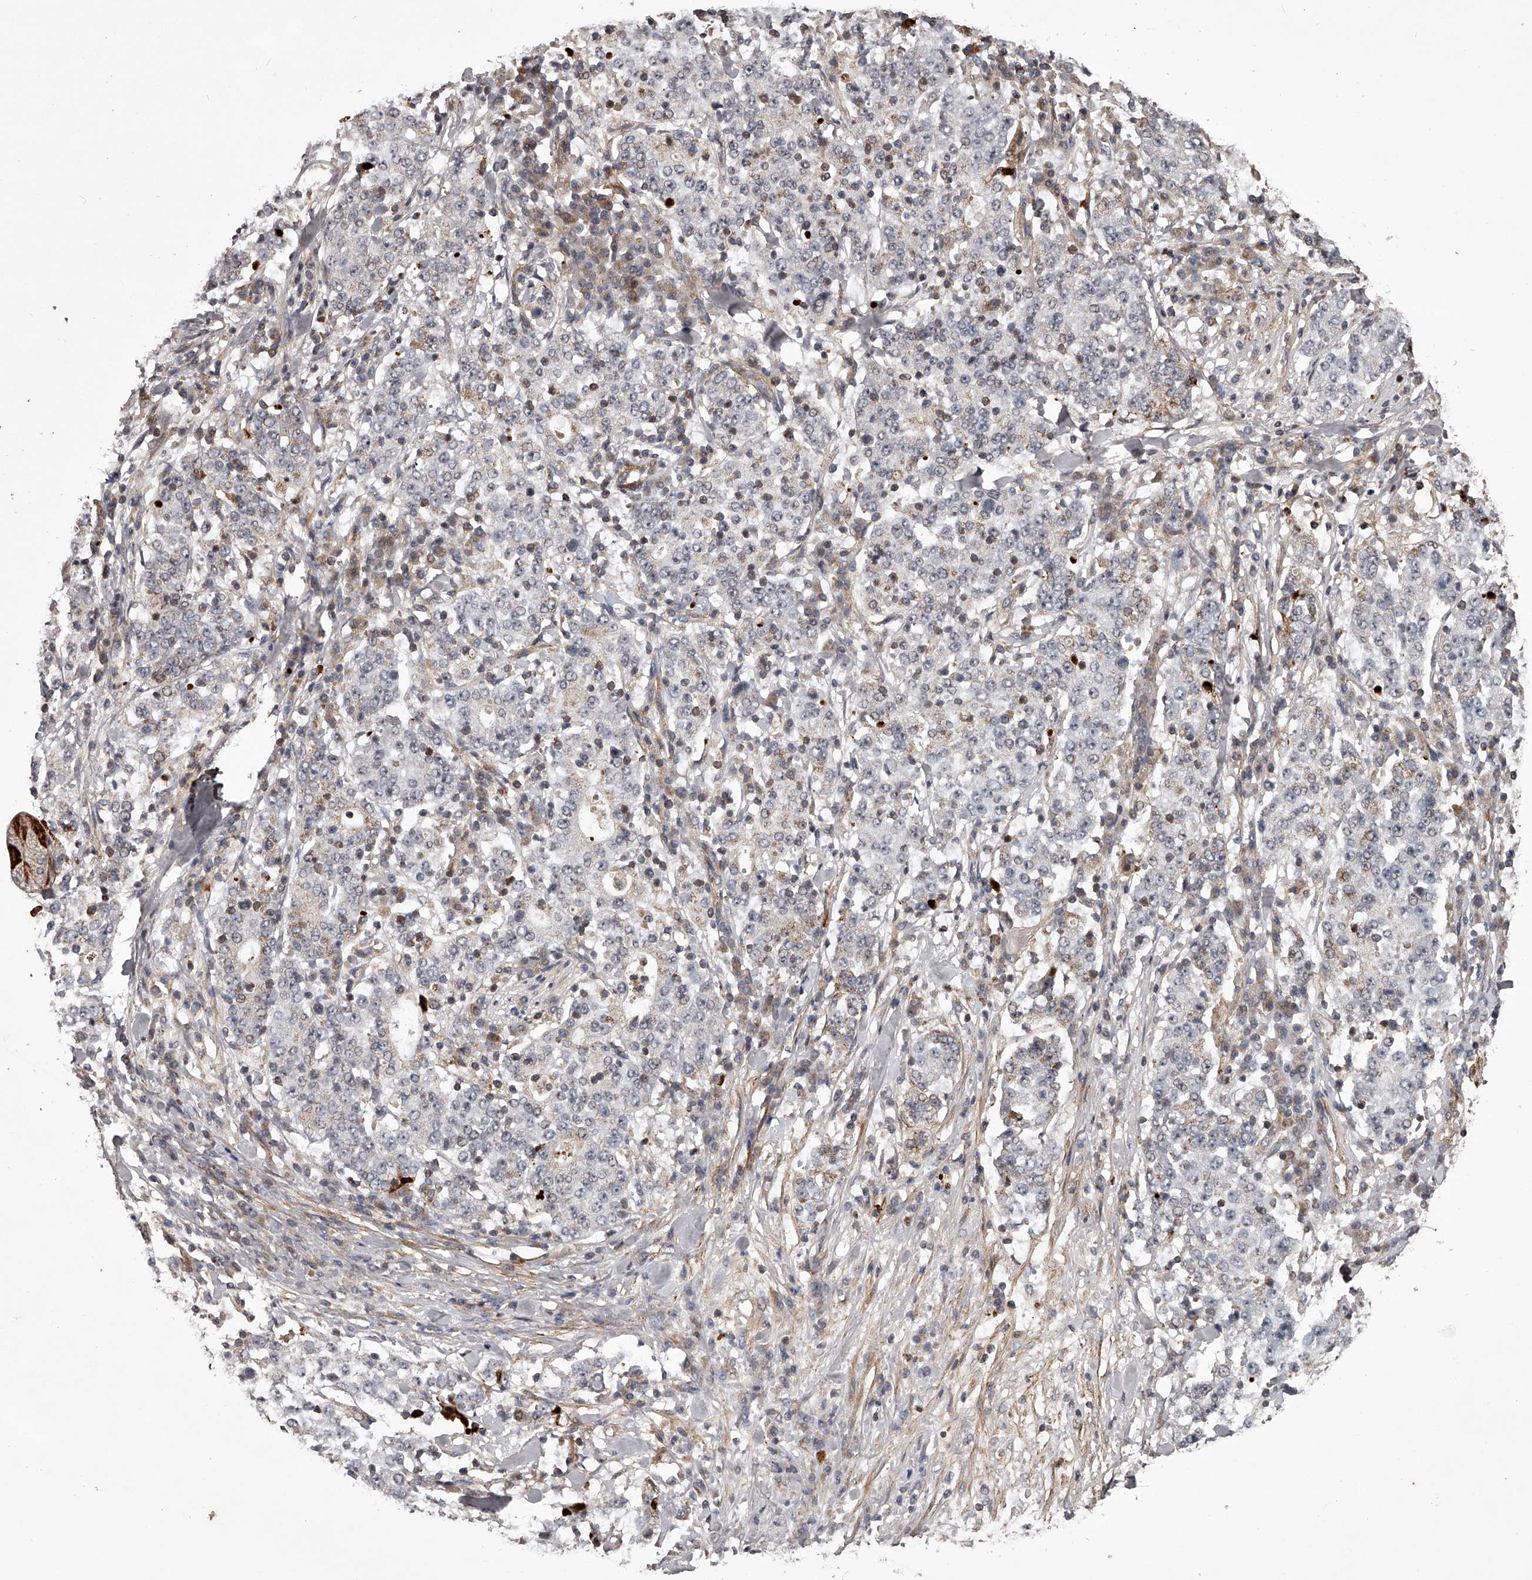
{"staining": {"intensity": "weak", "quantity": "<25%", "location": "nuclear"}, "tissue": "stomach cancer", "cell_type": "Tumor cells", "image_type": "cancer", "snomed": [{"axis": "morphology", "description": "Adenocarcinoma, NOS"}, {"axis": "topography", "description": "Stomach"}], "caption": "Image shows no significant protein positivity in tumor cells of adenocarcinoma (stomach).", "gene": "RRP36", "patient": {"sex": "male", "age": 59}}